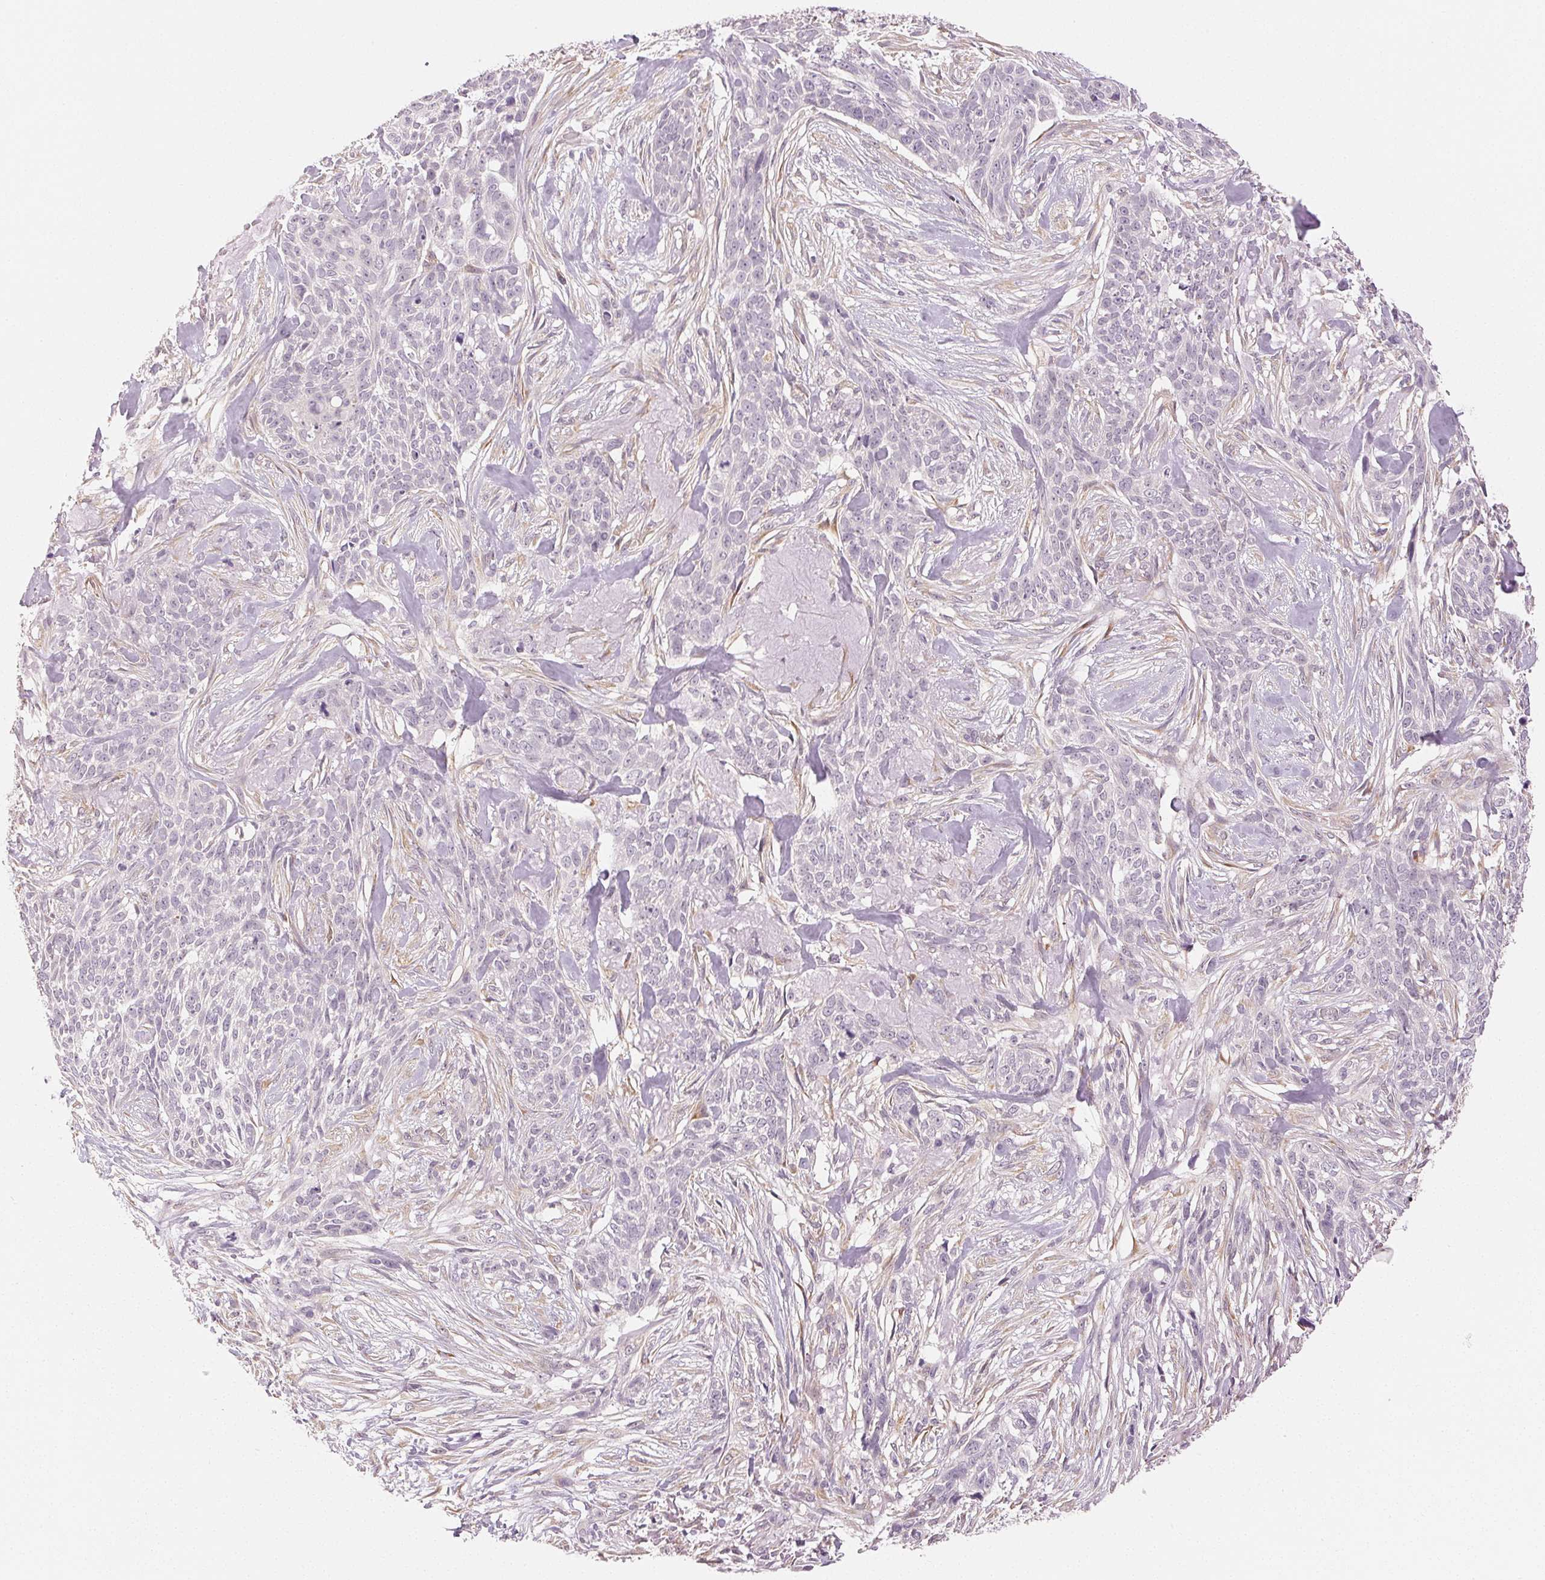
{"staining": {"intensity": "negative", "quantity": "none", "location": "none"}, "tissue": "skin cancer", "cell_type": "Tumor cells", "image_type": "cancer", "snomed": [{"axis": "morphology", "description": "Basal cell carcinoma"}, {"axis": "topography", "description": "Skin"}], "caption": "DAB (3,3'-diaminobenzidine) immunohistochemical staining of human skin basal cell carcinoma exhibits no significant staining in tumor cells.", "gene": "MAP1LC3A", "patient": {"sex": "male", "age": 74}}